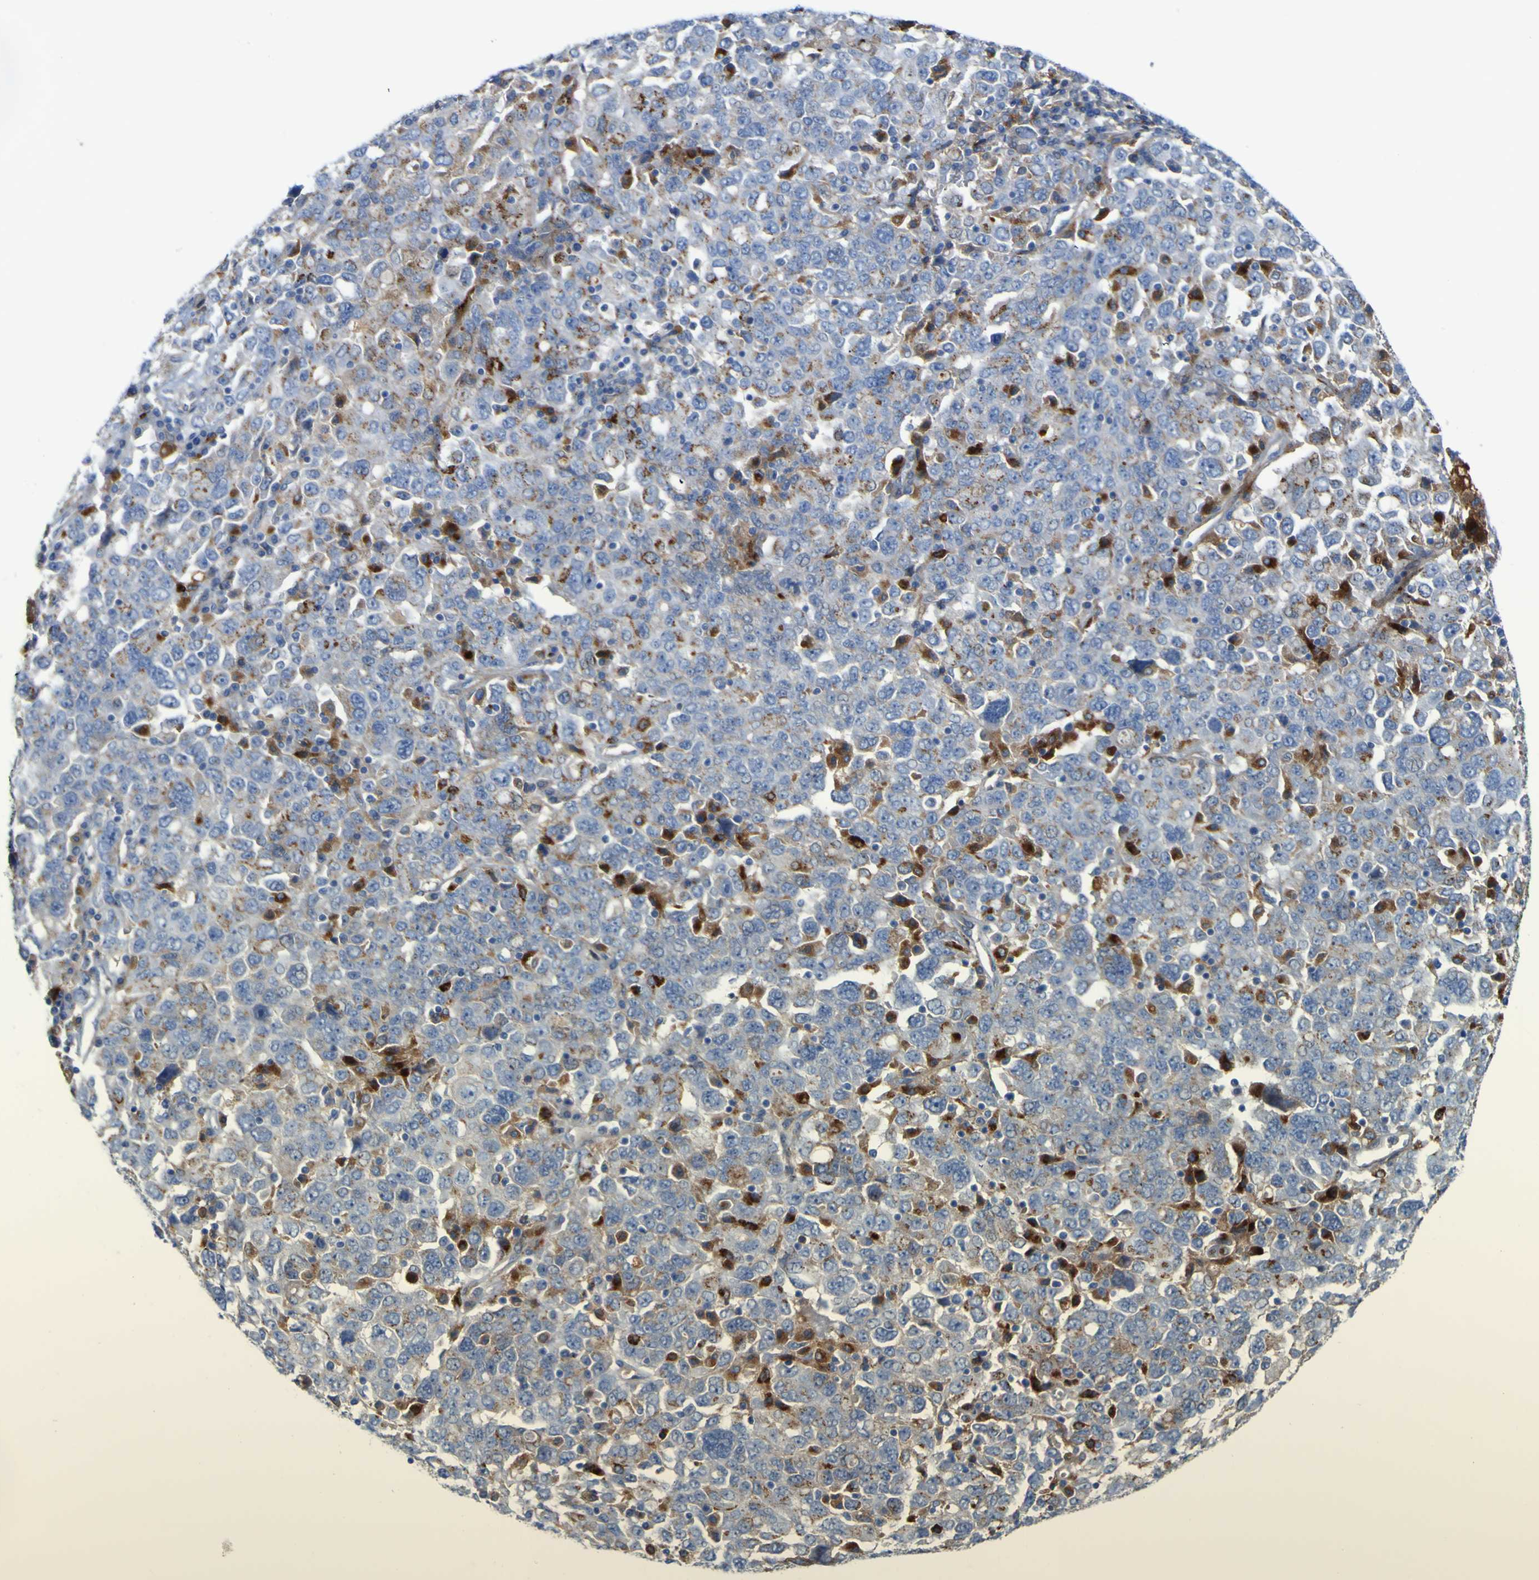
{"staining": {"intensity": "moderate", "quantity": "<25%", "location": "cytoplasmic/membranous"}, "tissue": "ovarian cancer", "cell_type": "Tumor cells", "image_type": "cancer", "snomed": [{"axis": "morphology", "description": "Carcinoma, endometroid"}, {"axis": "topography", "description": "Ovary"}], "caption": "Protein staining of ovarian cancer (endometroid carcinoma) tissue demonstrates moderate cytoplasmic/membranous expression in about <25% of tumor cells.", "gene": "PTPRF", "patient": {"sex": "female", "age": 62}}